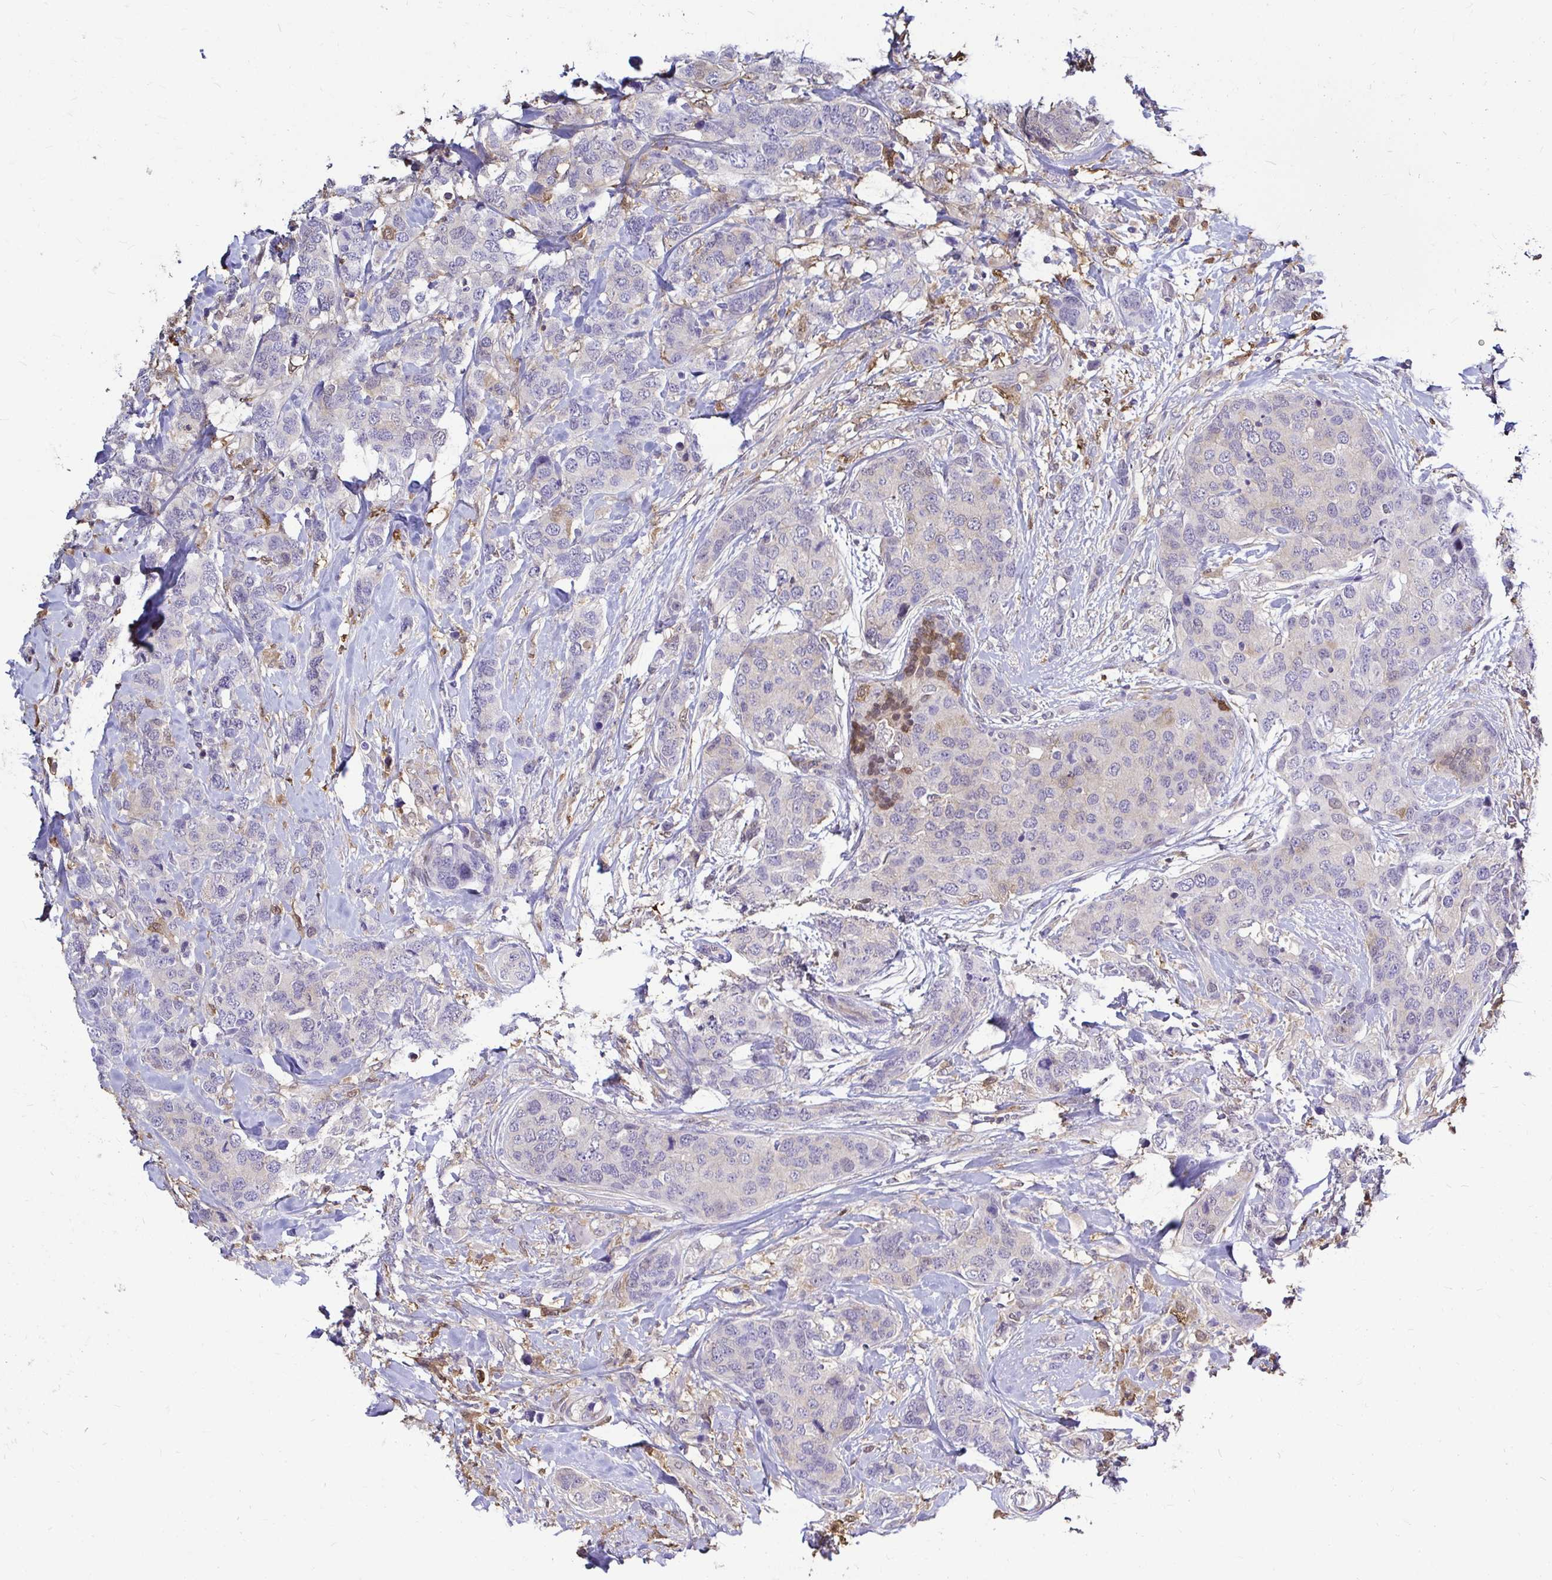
{"staining": {"intensity": "negative", "quantity": "none", "location": "none"}, "tissue": "breast cancer", "cell_type": "Tumor cells", "image_type": "cancer", "snomed": [{"axis": "morphology", "description": "Lobular carcinoma"}, {"axis": "topography", "description": "Breast"}], "caption": "Tumor cells are negative for brown protein staining in lobular carcinoma (breast).", "gene": "IDH1", "patient": {"sex": "female", "age": 59}}